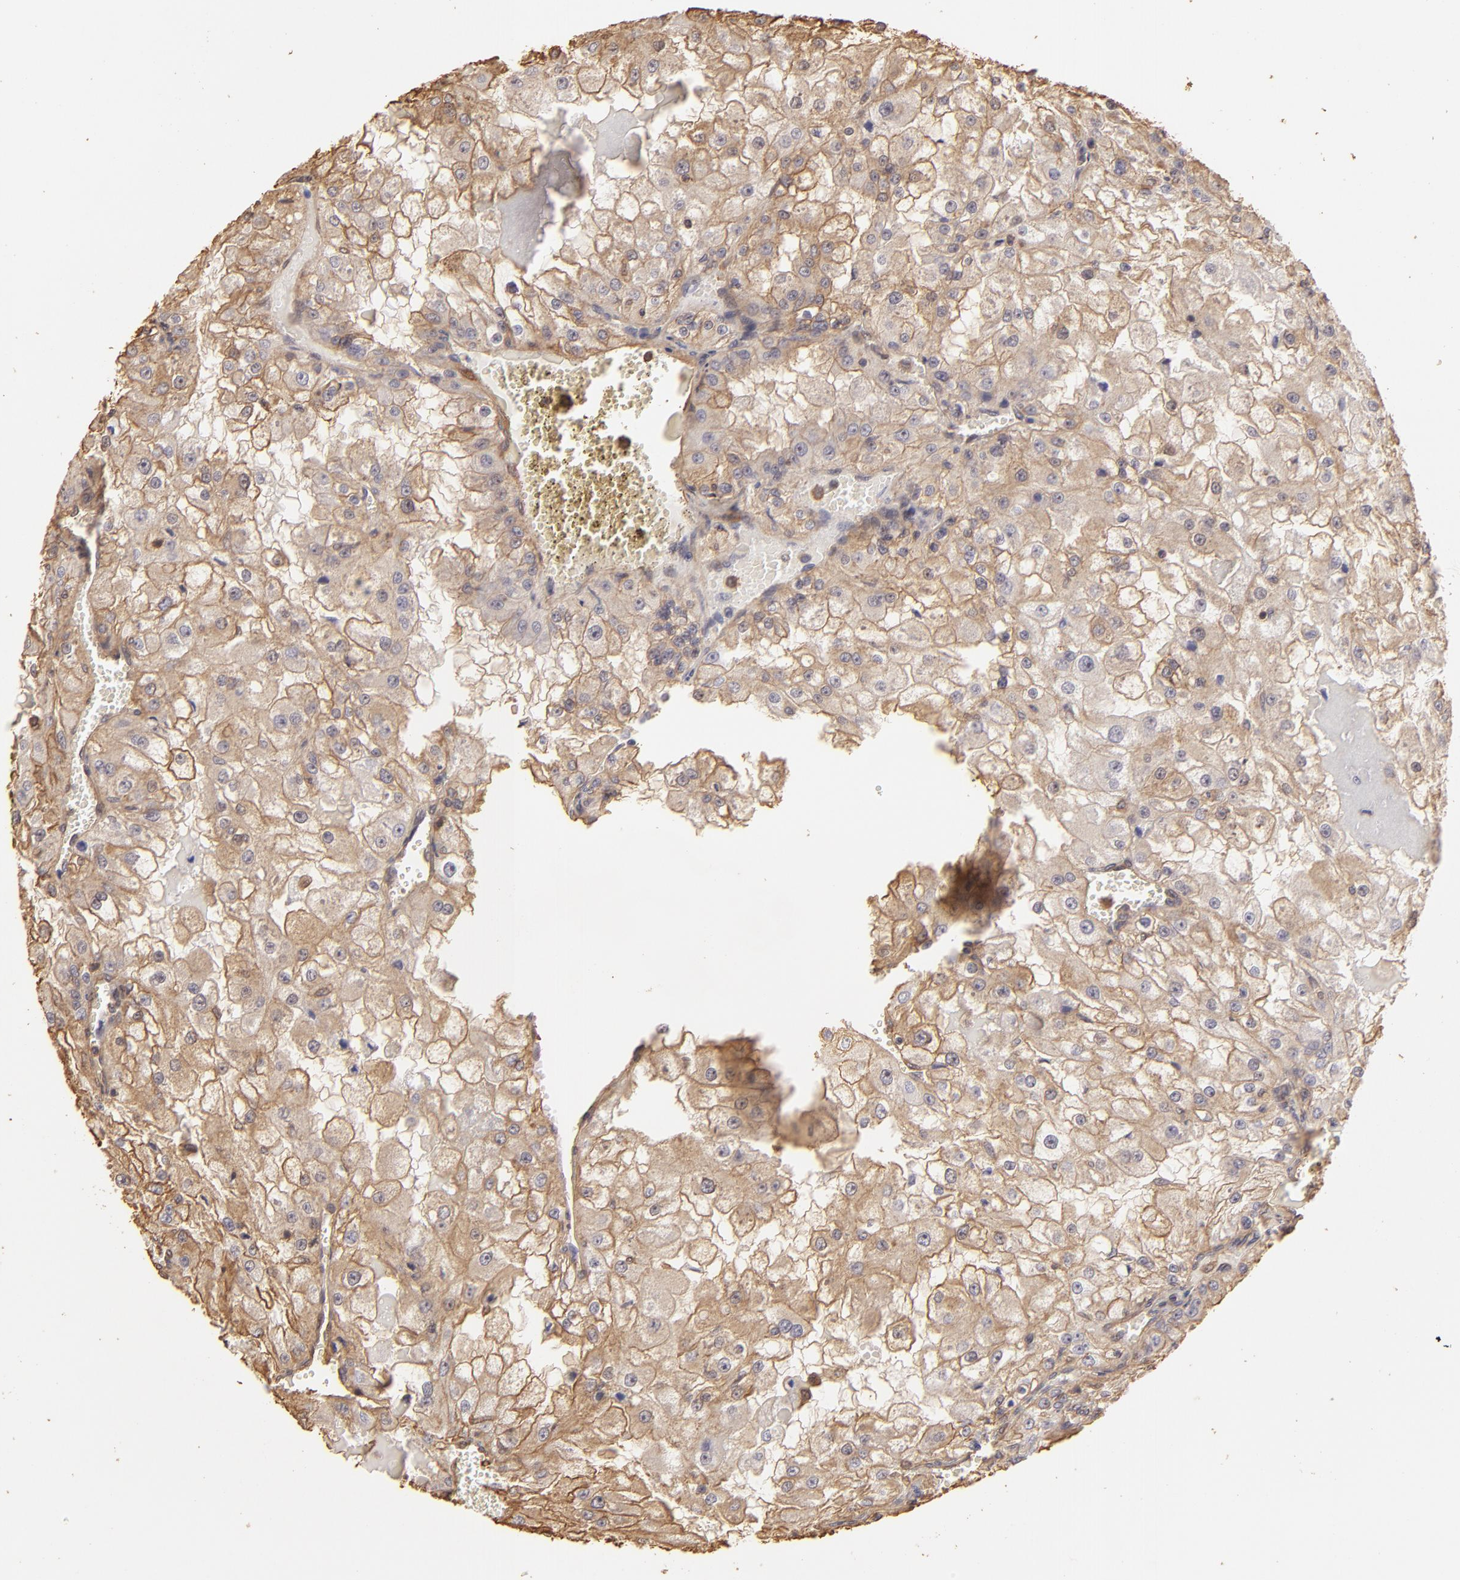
{"staining": {"intensity": "weak", "quantity": ">75%", "location": "cytoplasmic/membranous"}, "tissue": "renal cancer", "cell_type": "Tumor cells", "image_type": "cancer", "snomed": [{"axis": "morphology", "description": "Adenocarcinoma, NOS"}, {"axis": "topography", "description": "Kidney"}], "caption": "The immunohistochemical stain shows weak cytoplasmic/membranous positivity in tumor cells of renal cancer (adenocarcinoma) tissue.", "gene": "HSPB6", "patient": {"sex": "female", "age": 74}}